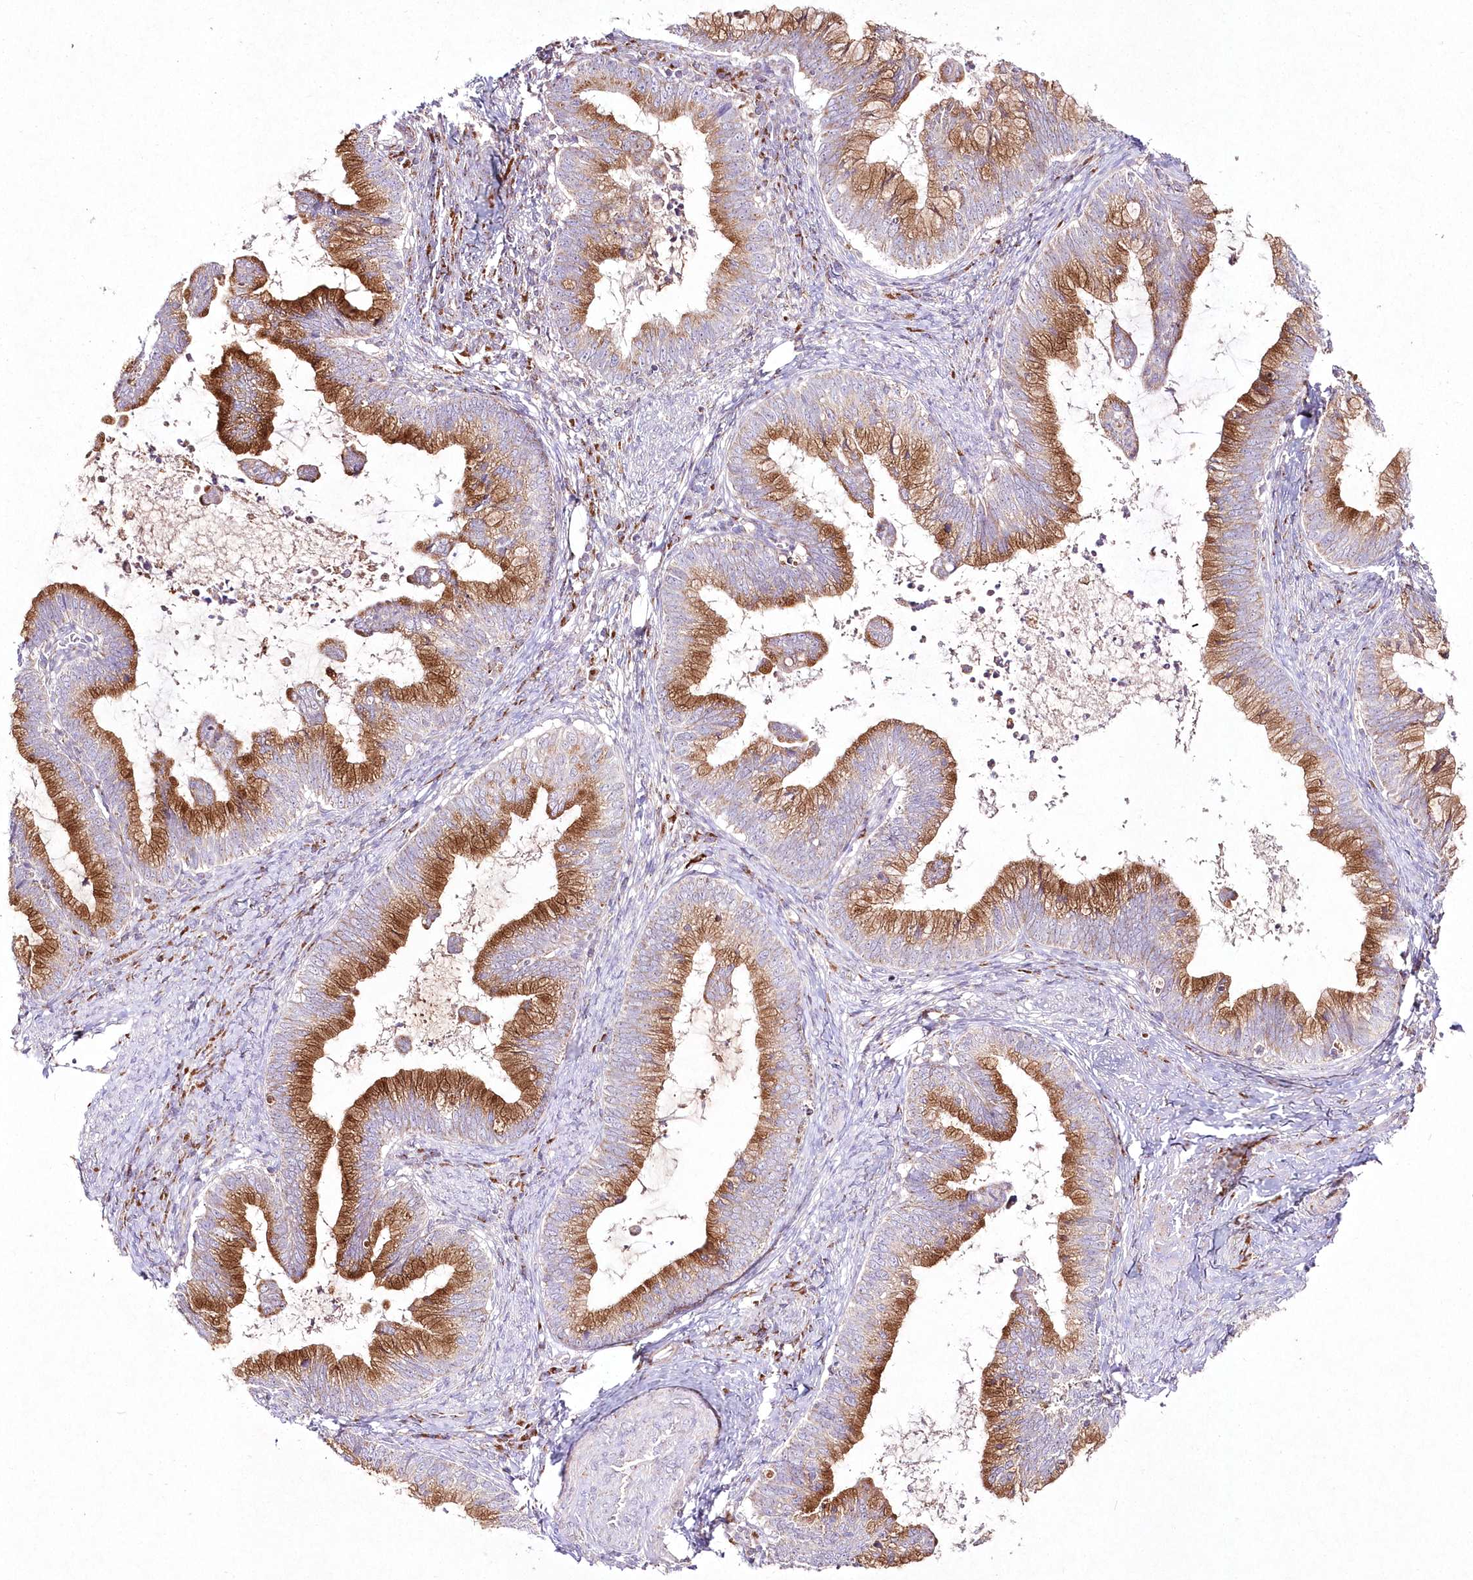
{"staining": {"intensity": "moderate", "quantity": ">75%", "location": "cytoplasmic/membranous"}, "tissue": "cervical cancer", "cell_type": "Tumor cells", "image_type": "cancer", "snomed": [{"axis": "morphology", "description": "Adenocarcinoma, NOS"}, {"axis": "topography", "description": "Cervix"}], "caption": "Immunohistochemistry (DAB (3,3'-diaminobenzidine)) staining of human cervical cancer exhibits moderate cytoplasmic/membranous protein positivity in approximately >75% of tumor cells.", "gene": "DNA2", "patient": {"sex": "female", "age": 36}}